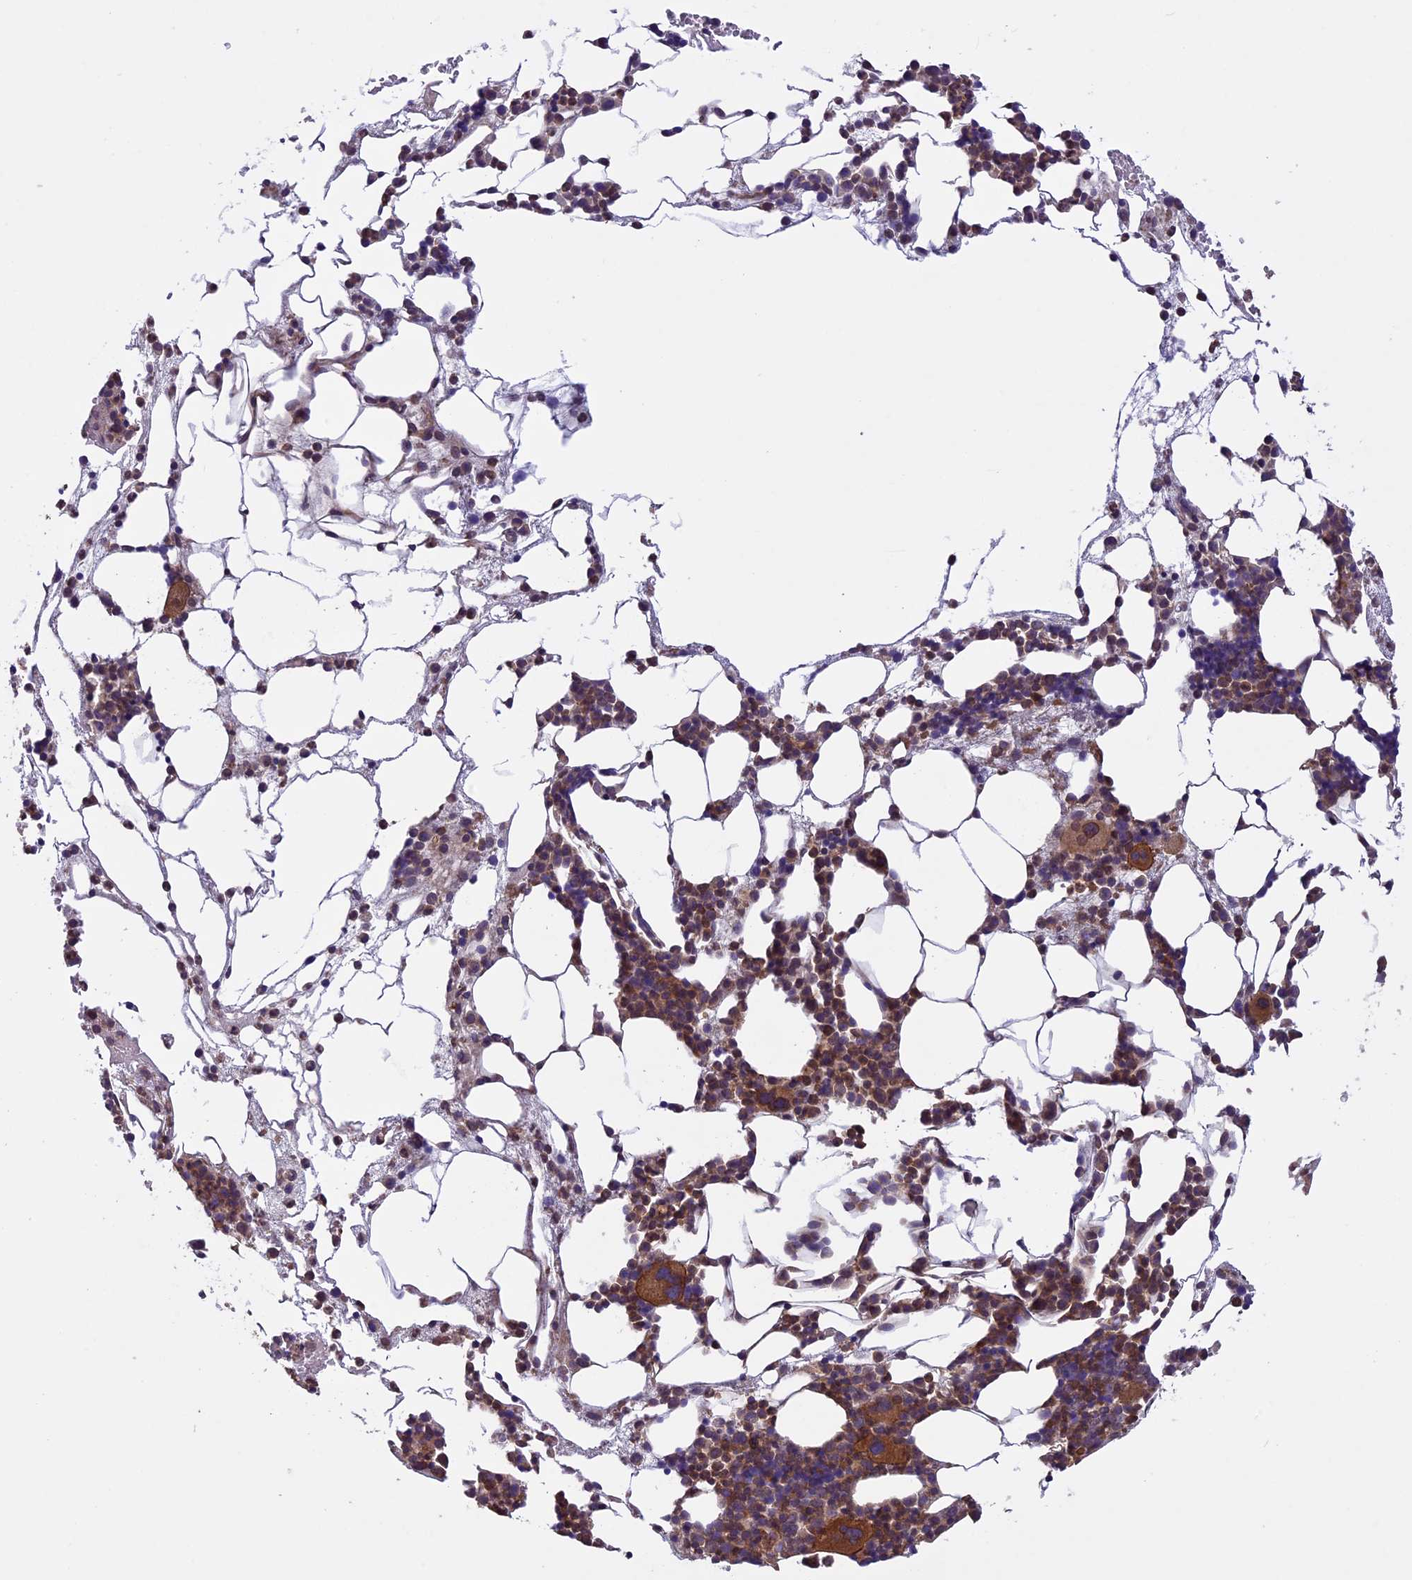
{"staining": {"intensity": "moderate", "quantity": "25%-75%", "location": "cytoplasmic/membranous"}, "tissue": "bone marrow", "cell_type": "Hematopoietic cells", "image_type": "normal", "snomed": [{"axis": "morphology", "description": "Normal tissue, NOS"}, {"axis": "morphology", "description": "Inflammation, NOS"}, {"axis": "topography", "description": "Bone marrow"}], "caption": "Normal bone marrow was stained to show a protein in brown. There is medium levels of moderate cytoplasmic/membranous positivity in about 25%-75% of hematopoietic cells. (Brightfield microscopy of DAB IHC at high magnification).", "gene": "CCDC125", "patient": {"sex": "female", "age": 78}}